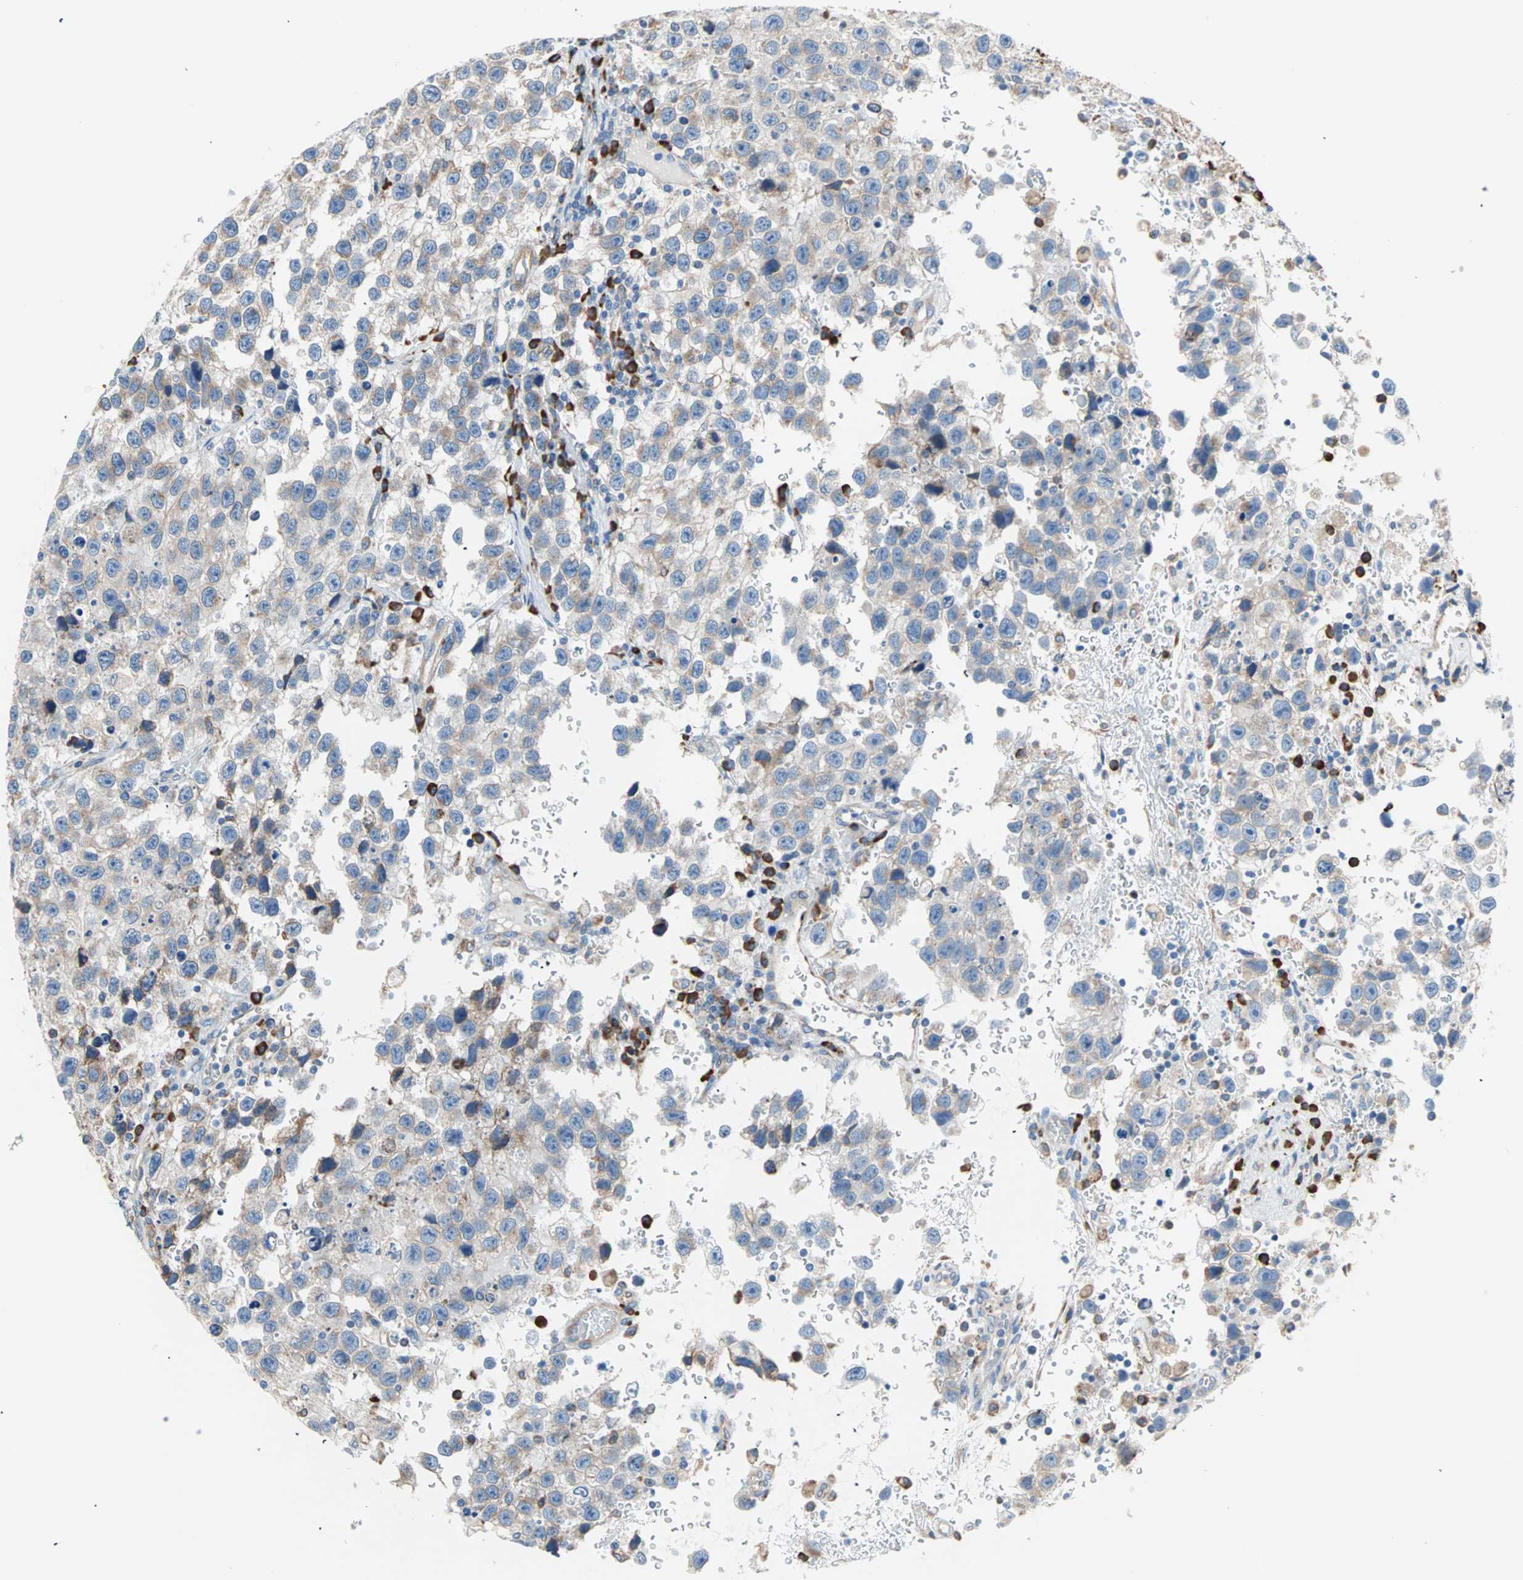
{"staining": {"intensity": "weak", "quantity": "25%-75%", "location": "cytoplasmic/membranous"}, "tissue": "testis cancer", "cell_type": "Tumor cells", "image_type": "cancer", "snomed": [{"axis": "morphology", "description": "Seminoma, NOS"}, {"axis": "topography", "description": "Testis"}], "caption": "Approximately 25%-75% of tumor cells in testis seminoma display weak cytoplasmic/membranous protein staining as visualized by brown immunohistochemical staining.", "gene": "PLCXD1", "patient": {"sex": "male", "age": 33}}